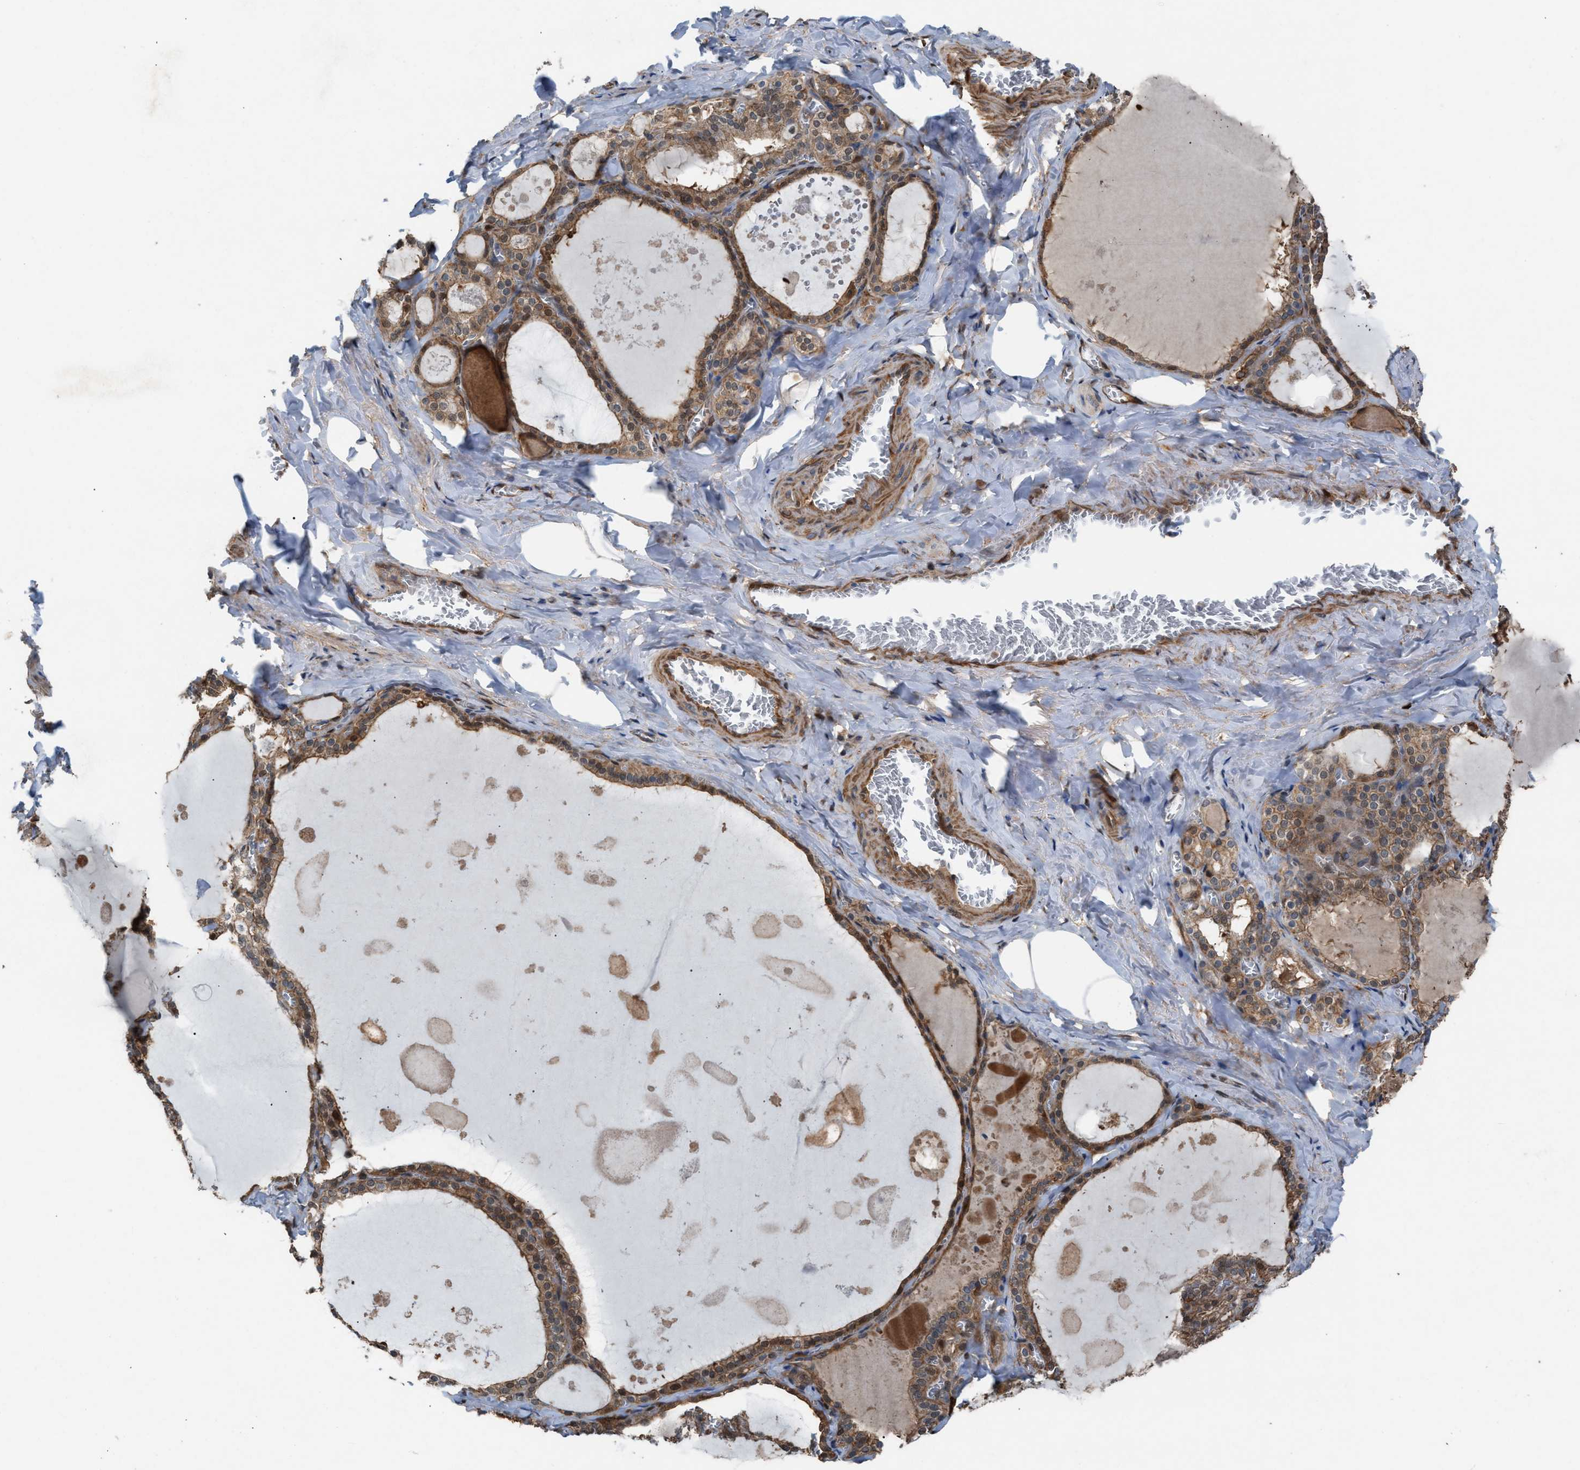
{"staining": {"intensity": "moderate", "quantity": ">75%", "location": "cytoplasmic/membranous"}, "tissue": "thyroid gland", "cell_type": "Glandular cells", "image_type": "normal", "snomed": [{"axis": "morphology", "description": "Normal tissue, NOS"}, {"axis": "topography", "description": "Thyroid gland"}], "caption": "Moderate cytoplasmic/membranous expression for a protein is seen in approximately >75% of glandular cells of benign thyroid gland using IHC.", "gene": "TPK1", "patient": {"sex": "male", "age": 56}}